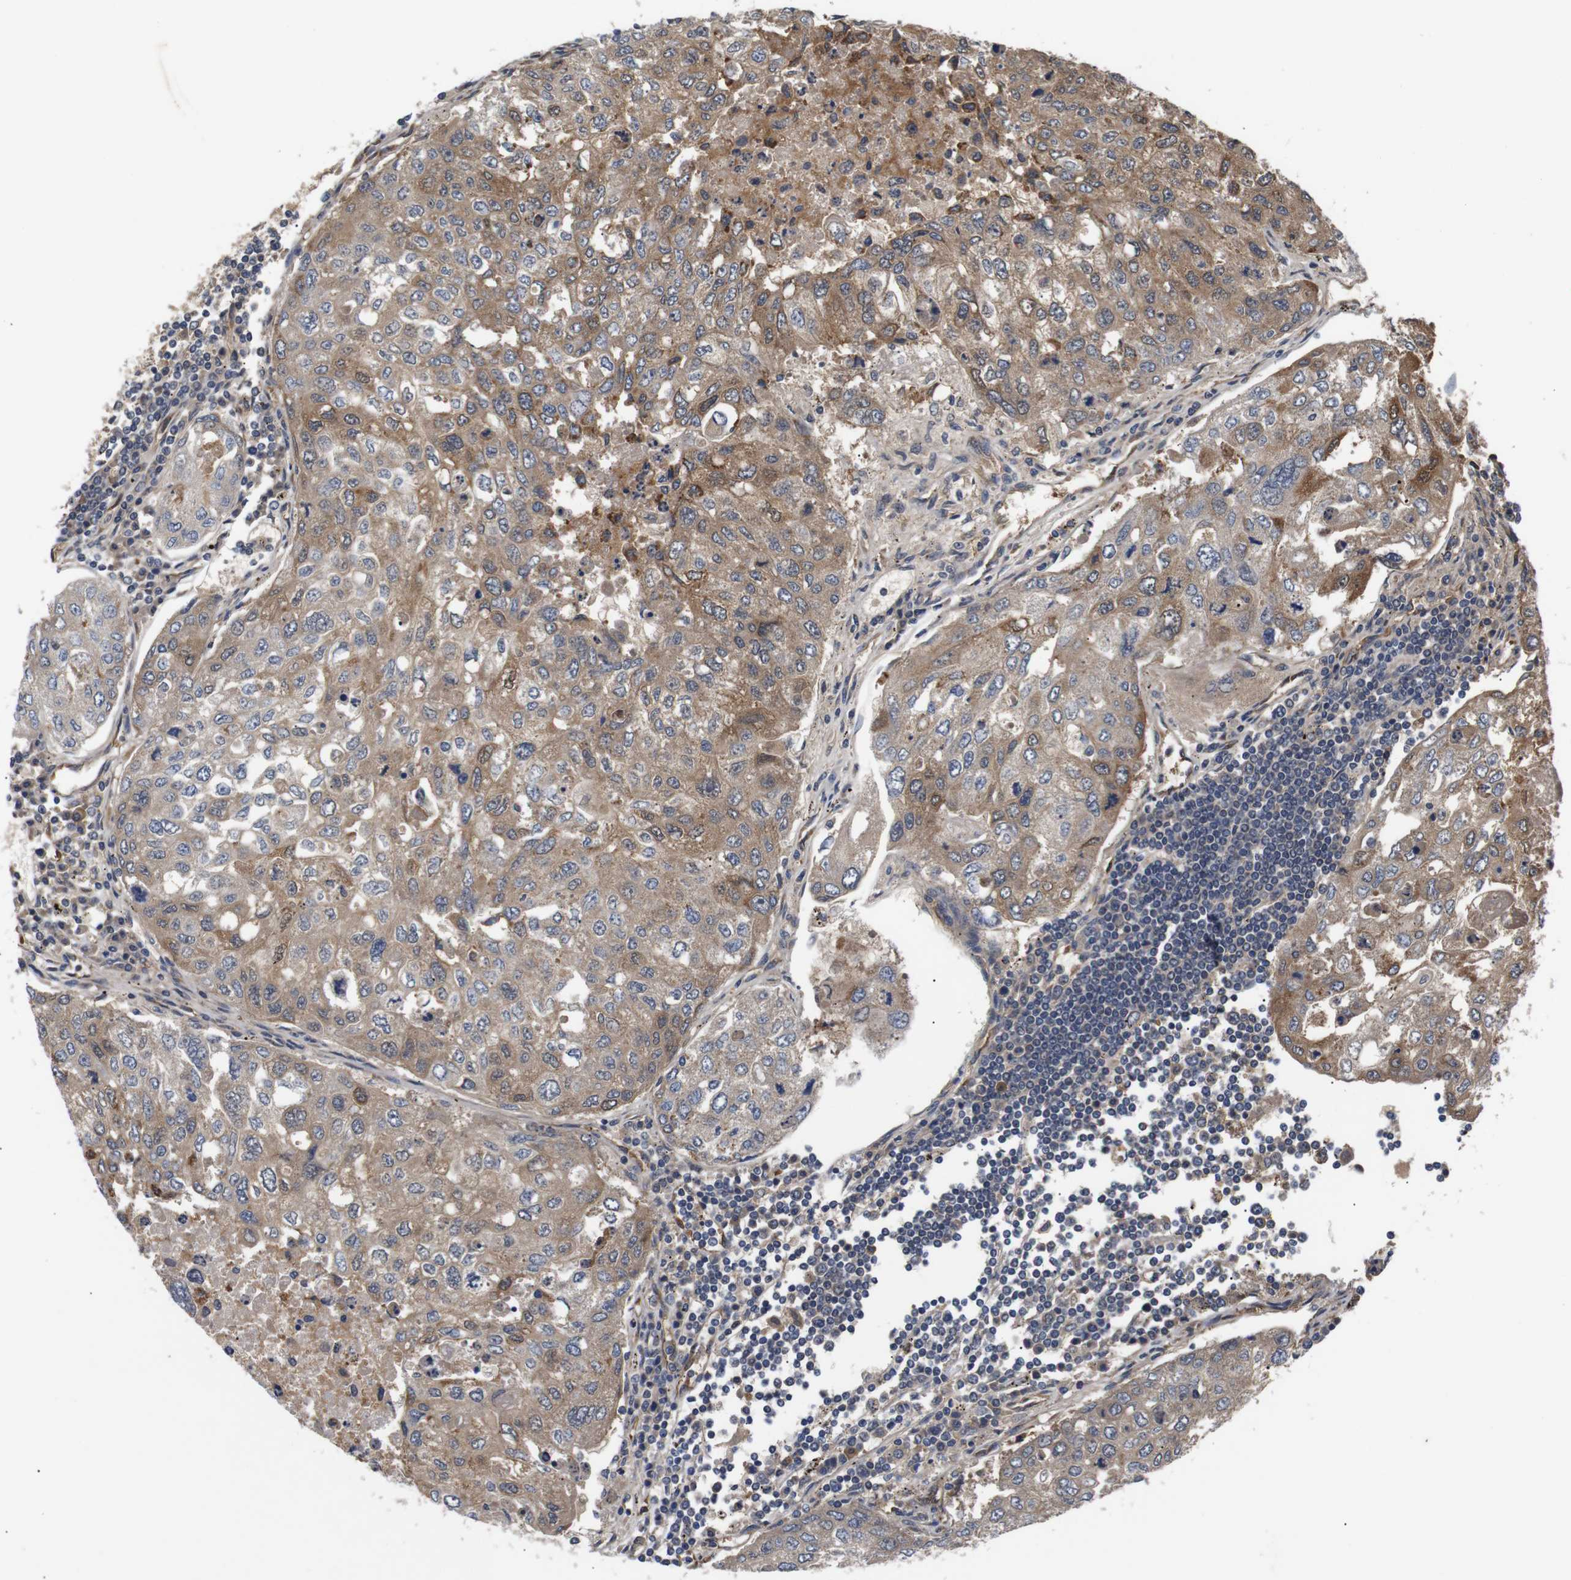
{"staining": {"intensity": "moderate", "quantity": ">75%", "location": "cytoplasmic/membranous"}, "tissue": "urothelial cancer", "cell_type": "Tumor cells", "image_type": "cancer", "snomed": [{"axis": "morphology", "description": "Urothelial carcinoma, High grade"}, {"axis": "topography", "description": "Lymph node"}, {"axis": "topography", "description": "Urinary bladder"}], "caption": "Human urothelial cancer stained with a protein marker displays moderate staining in tumor cells.", "gene": "RIPK1", "patient": {"sex": "male", "age": 51}}